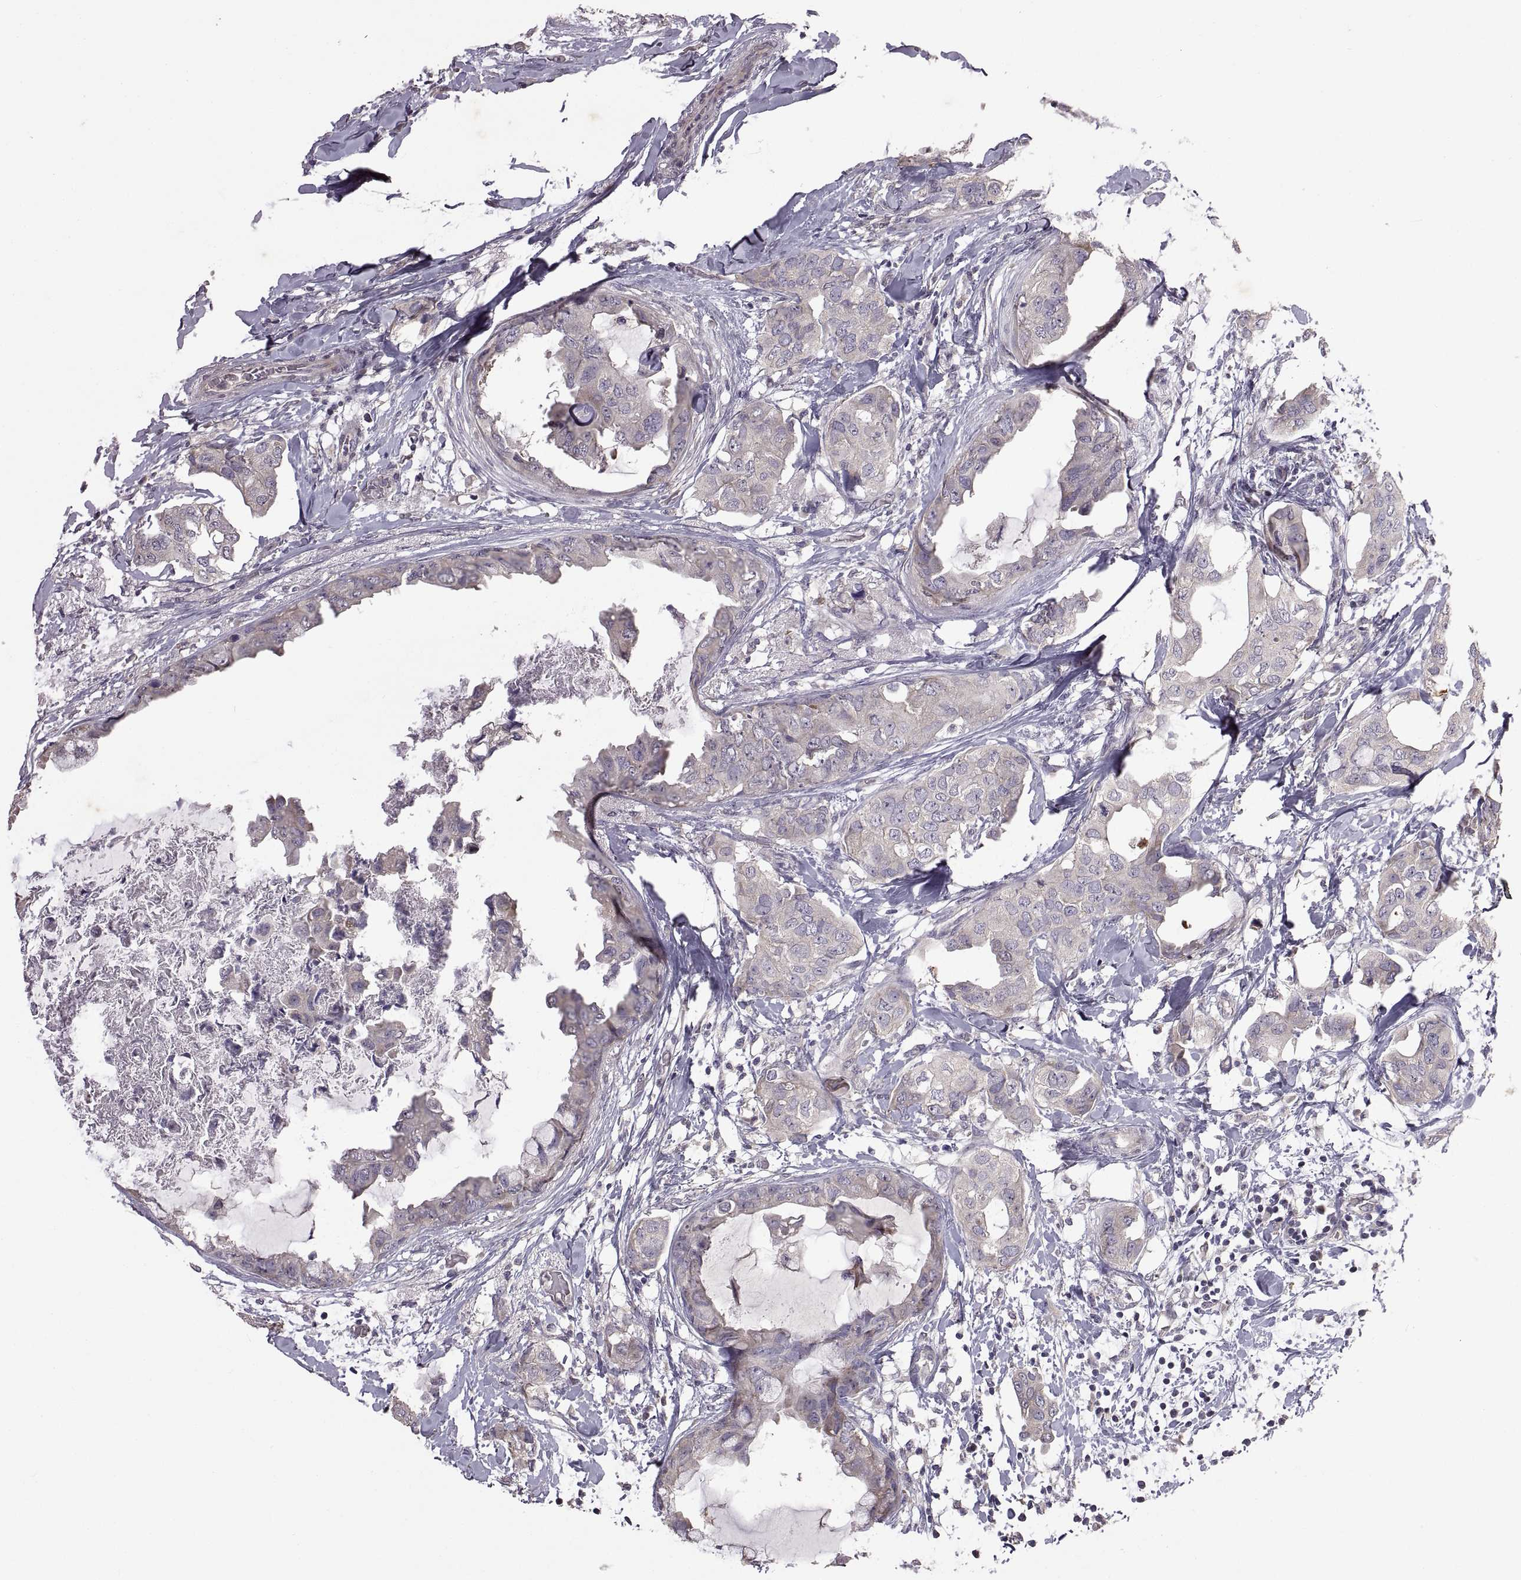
{"staining": {"intensity": "negative", "quantity": "none", "location": "none"}, "tissue": "breast cancer", "cell_type": "Tumor cells", "image_type": "cancer", "snomed": [{"axis": "morphology", "description": "Normal tissue, NOS"}, {"axis": "morphology", "description": "Duct carcinoma"}, {"axis": "topography", "description": "Breast"}], "caption": "There is no significant staining in tumor cells of breast cancer (infiltrating ductal carcinoma). (DAB immunohistochemistry with hematoxylin counter stain).", "gene": "DEFB136", "patient": {"sex": "female", "age": 40}}